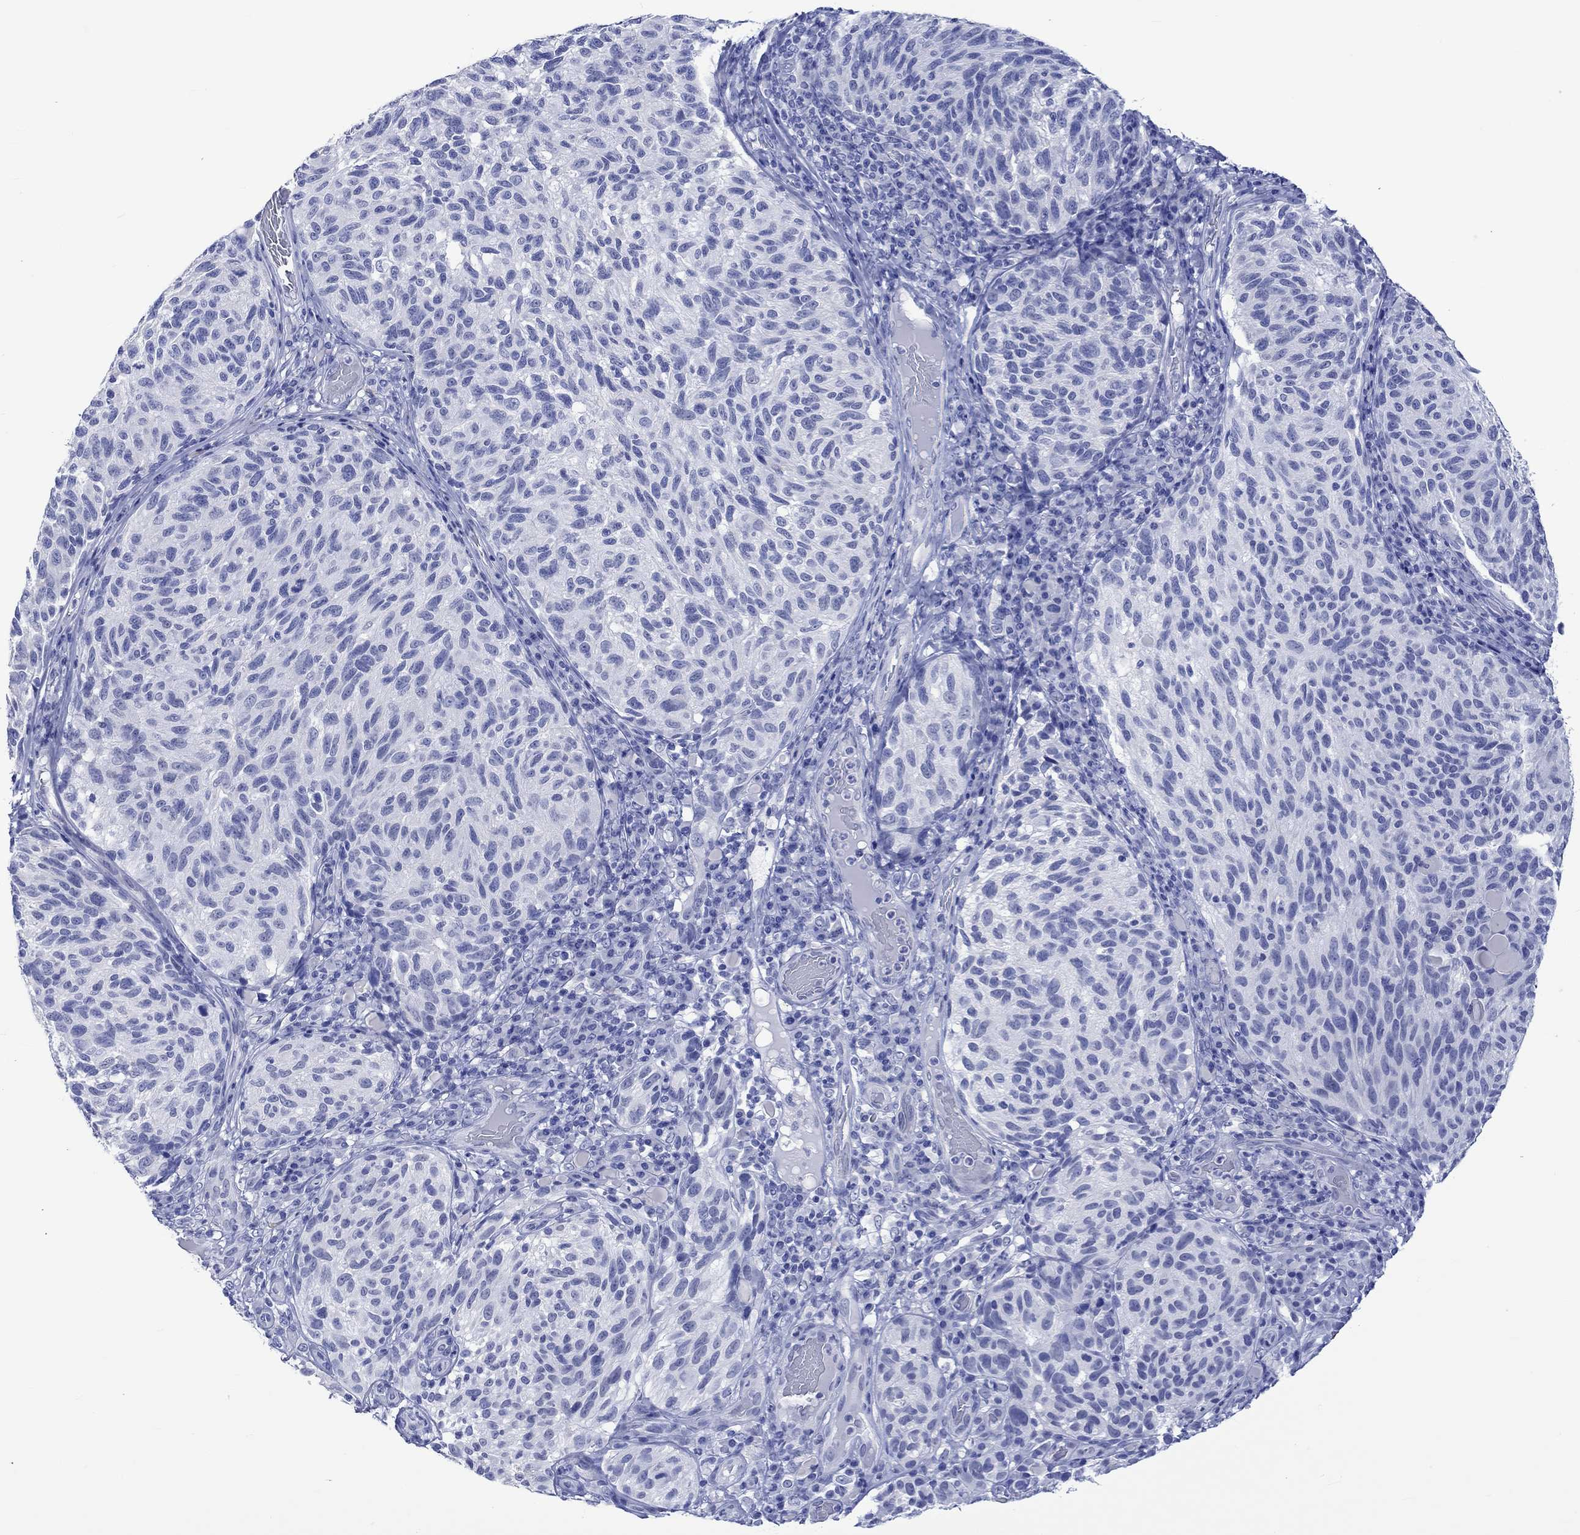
{"staining": {"intensity": "negative", "quantity": "none", "location": "none"}, "tissue": "melanoma", "cell_type": "Tumor cells", "image_type": "cancer", "snomed": [{"axis": "morphology", "description": "Malignant melanoma, NOS"}, {"axis": "topography", "description": "Skin"}], "caption": "Tumor cells are negative for brown protein staining in malignant melanoma. (DAB IHC visualized using brightfield microscopy, high magnification).", "gene": "KLHL33", "patient": {"sex": "female", "age": 73}}